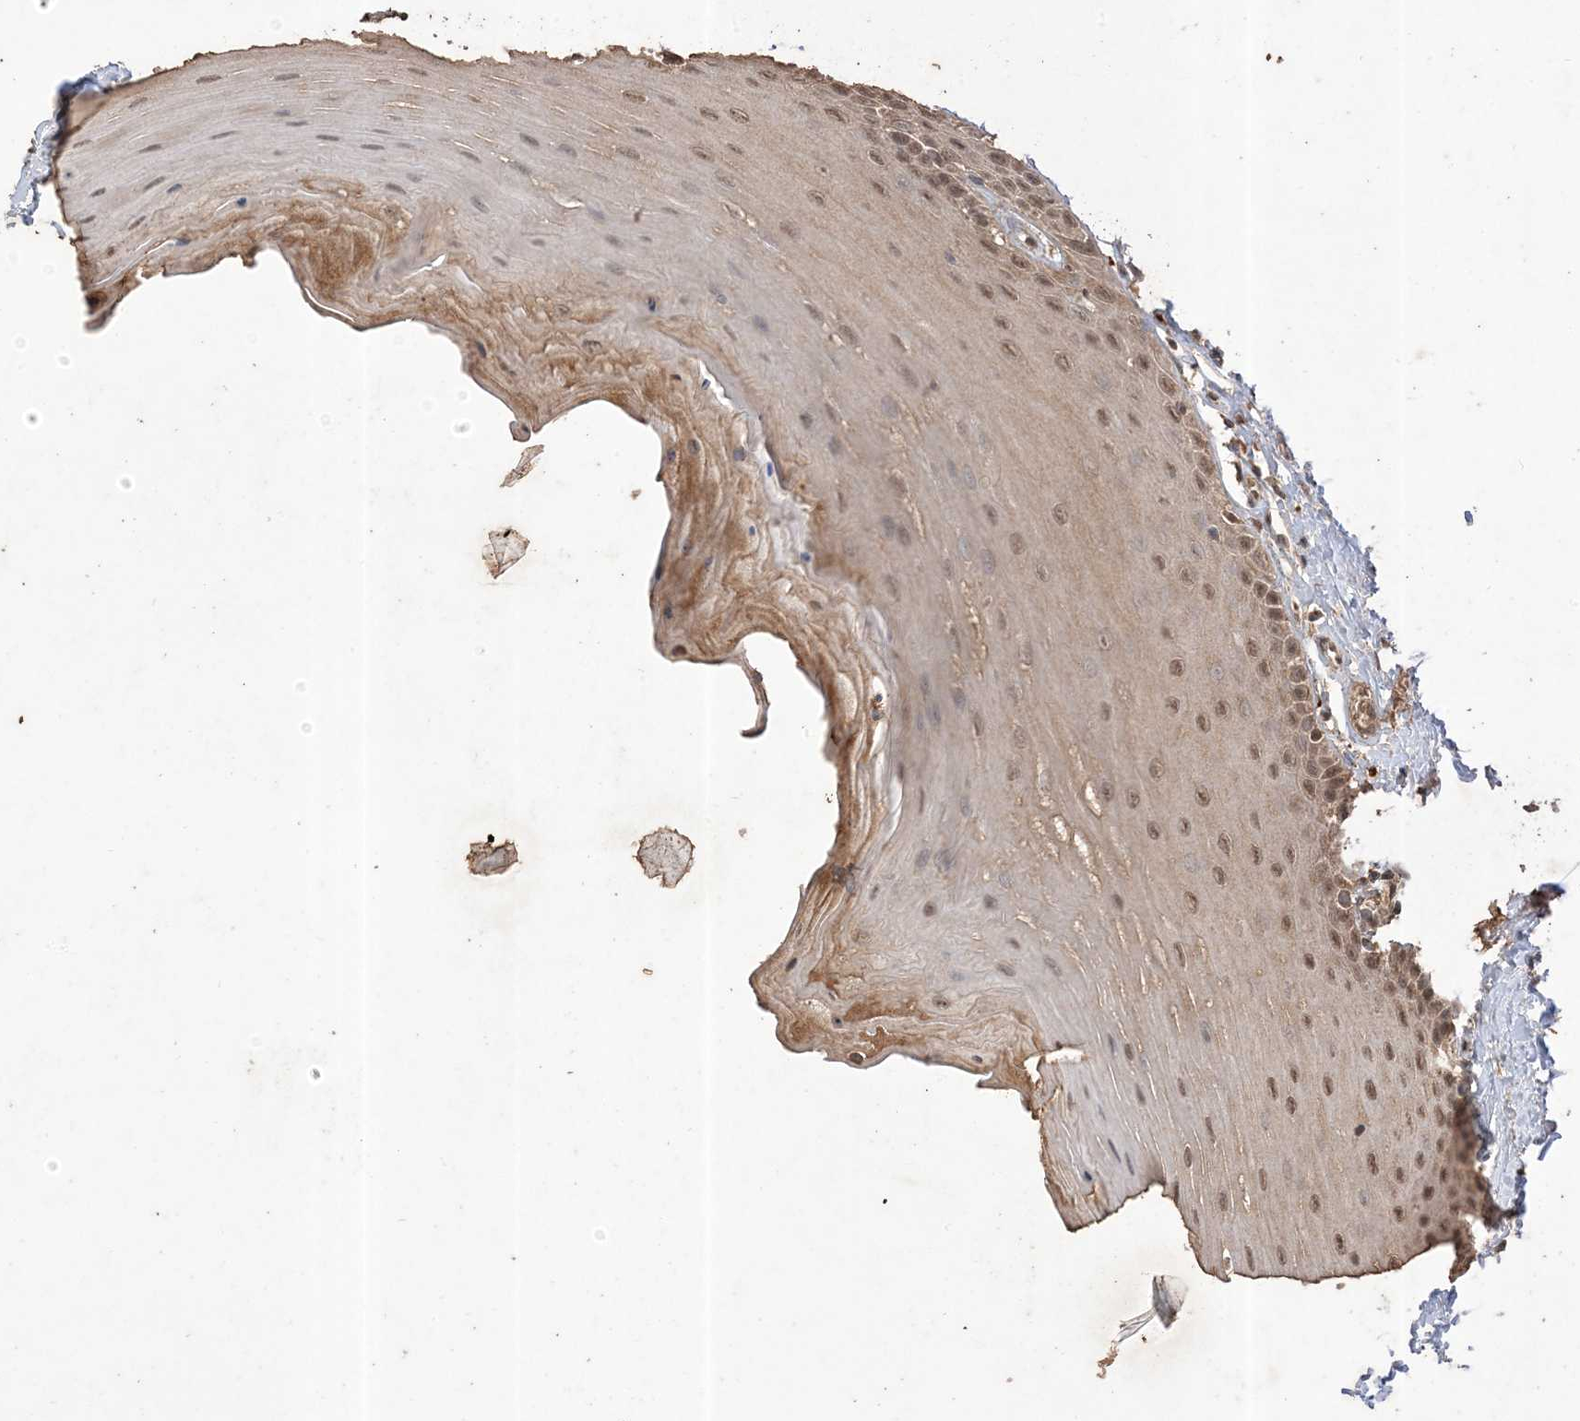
{"staining": {"intensity": "moderate", "quantity": ">75%", "location": "cytoplasmic/membranous,nuclear"}, "tissue": "oral mucosa", "cell_type": "Squamous epithelial cells", "image_type": "normal", "snomed": [{"axis": "morphology", "description": "Normal tissue, NOS"}, {"axis": "topography", "description": "Oral tissue"}], "caption": "Normal oral mucosa demonstrates moderate cytoplasmic/membranous,nuclear positivity in about >75% of squamous epithelial cells, visualized by immunohistochemistry.", "gene": "HPS4", "patient": {"sex": "female", "age": 39}}